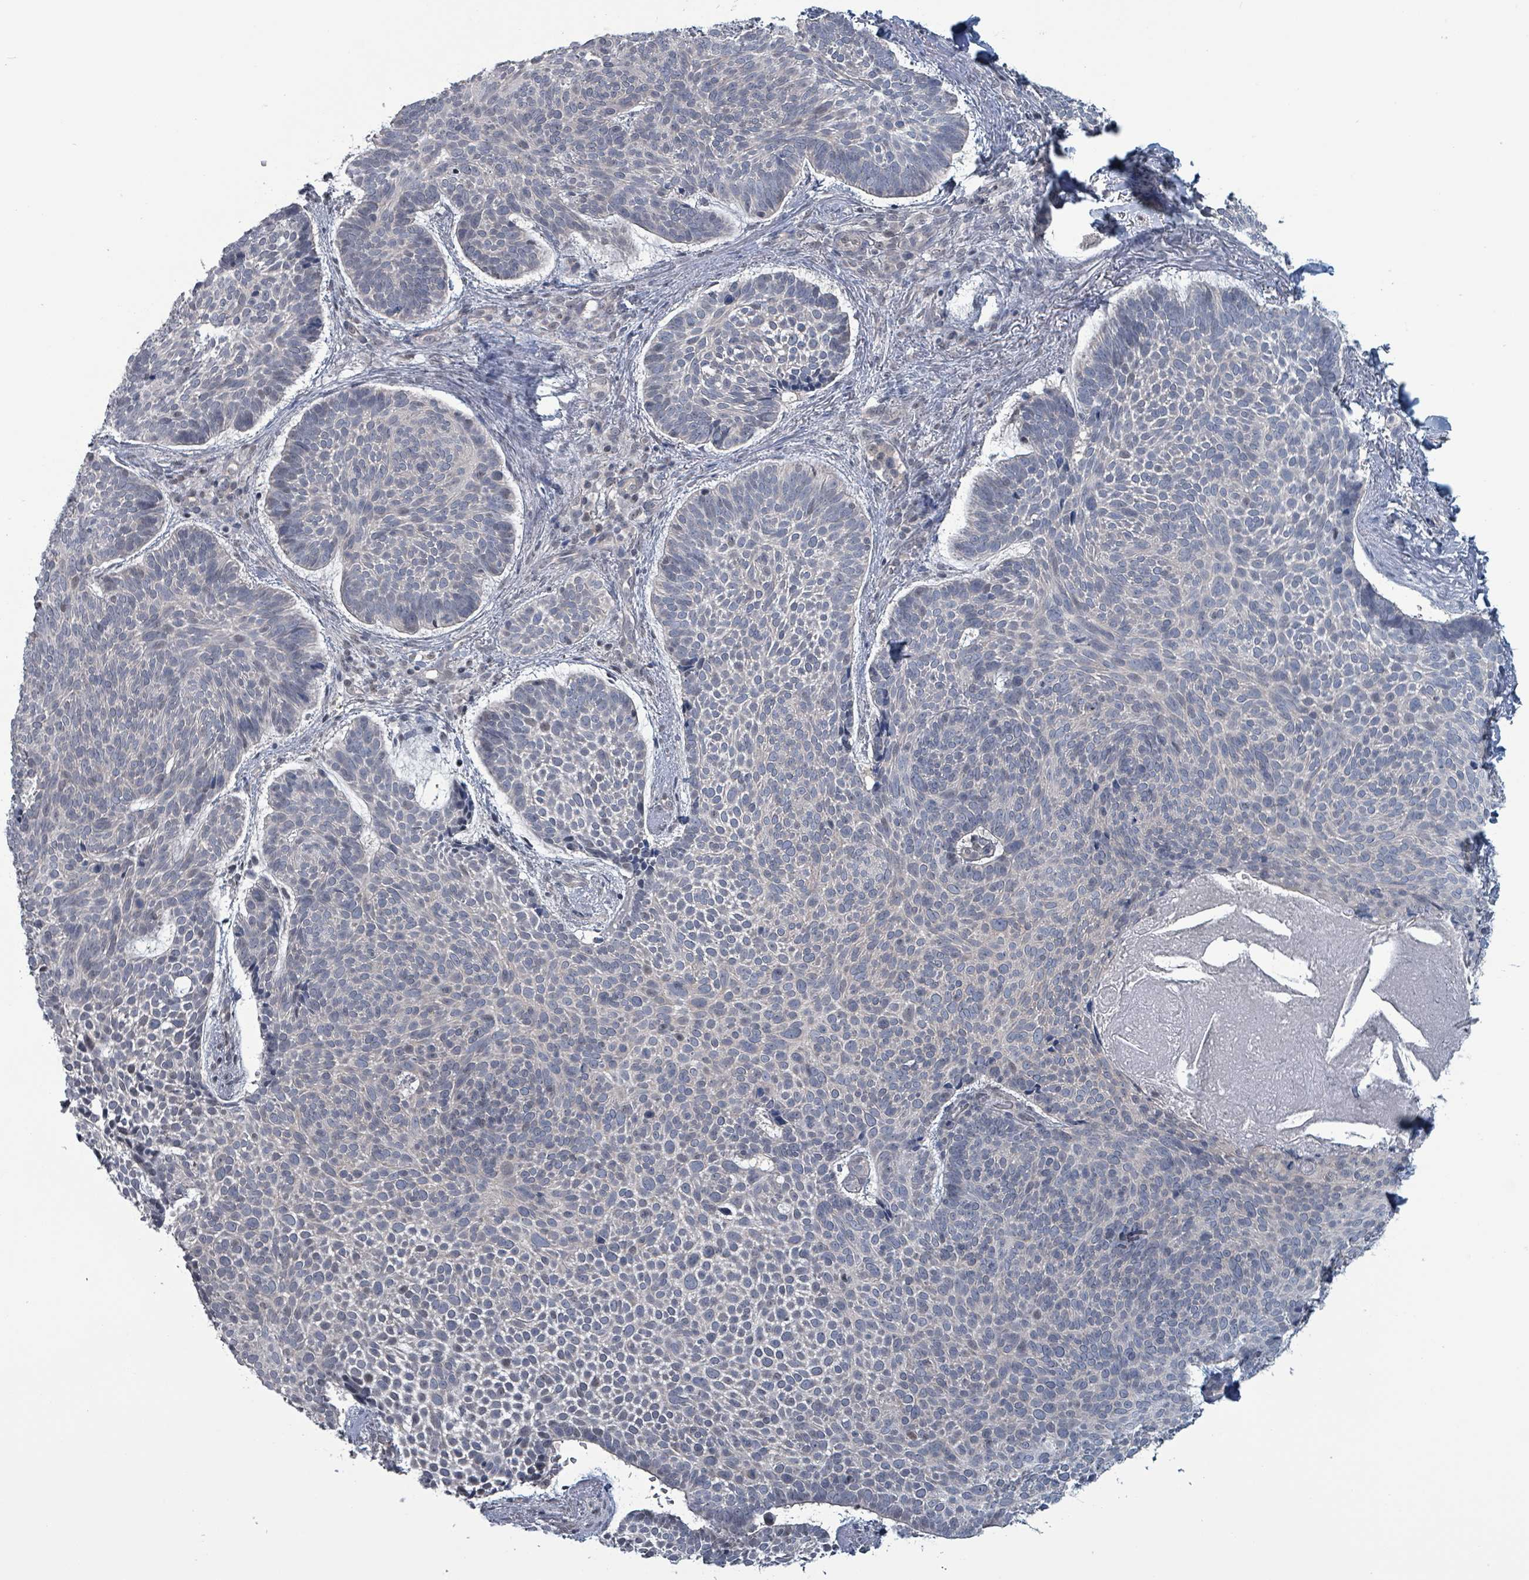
{"staining": {"intensity": "weak", "quantity": "<25%", "location": "nuclear"}, "tissue": "skin cancer", "cell_type": "Tumor cells", "image_type": "cancer", "snomed": [{"axis": "morphology", "description": "Basal cell carcinoma"}, {"axis": "topography", "description": "Skin"}], "caption": "Immunohistochemistry (IHC) histopathology image of neoplastic tissue: human skin cancer (basal cell carcinoma) stained with DAB (3,3'-diaminobenzidine) demonstrates no significant protein staining in tumor cells.", "gene": "BIVM", "patient": {"sex": "male", "age": 70}}